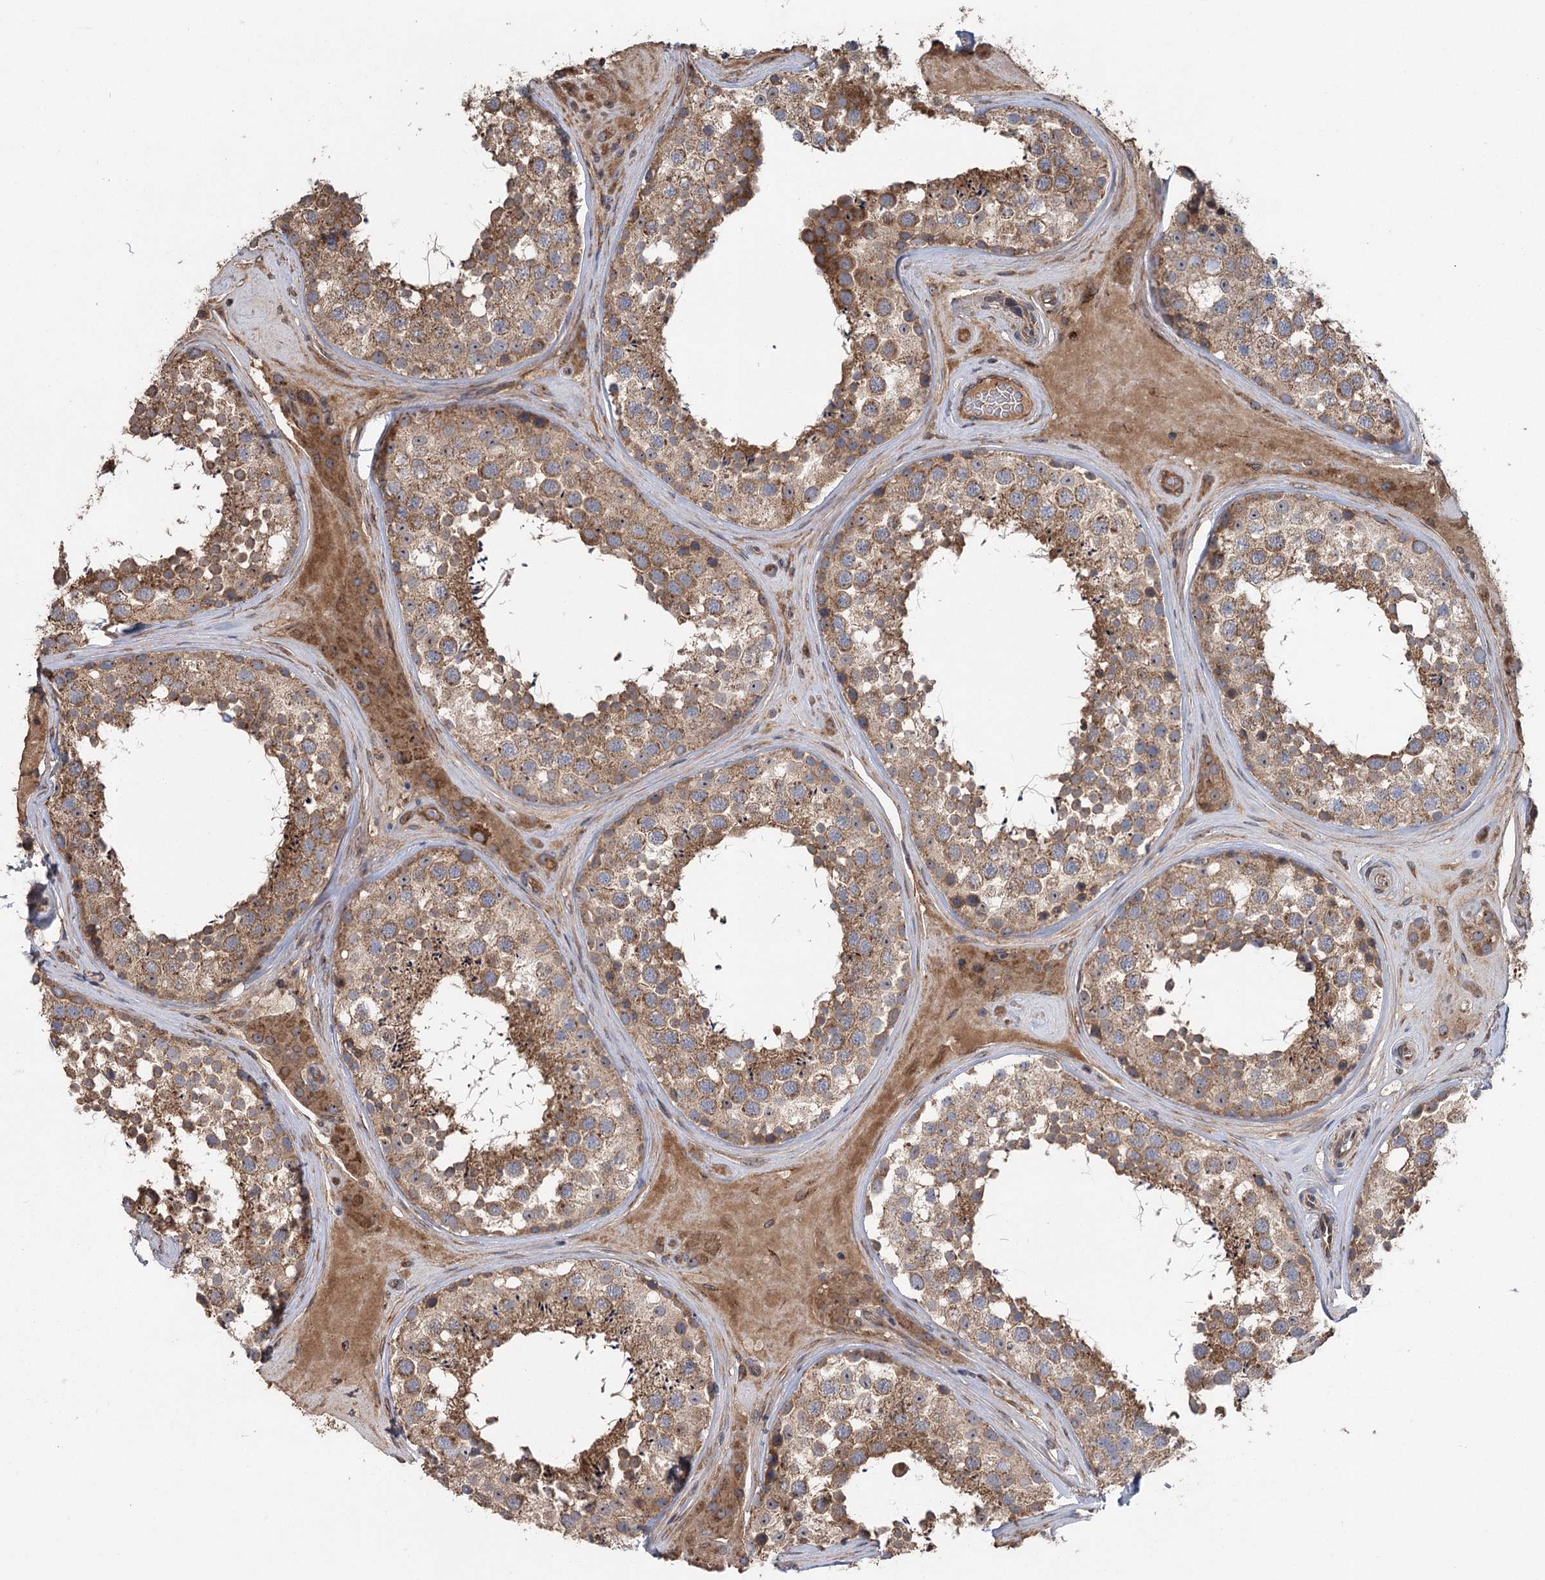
{"staining": {"intensity": "moderate", "quantity": ">75%", "location": "cytoplasmic/membranous"}, "tissue": "testis", "cell_type": "Cells in seminiferous ducts", "image_type": "normal", "snomed": [{"axis": "morphology", "description": "Normal tissue, NOS"}, {"axis": "topography", "description": "Testis"}], "caption": "Brown immunohistochemical staining in normal testis demonstrates moderate cytoplasmic/membranous staining in approximately >75% of cells in seminiferous ducts.", "gene": "RWDD4", "patient": {"sex": "male", "age": 46}}